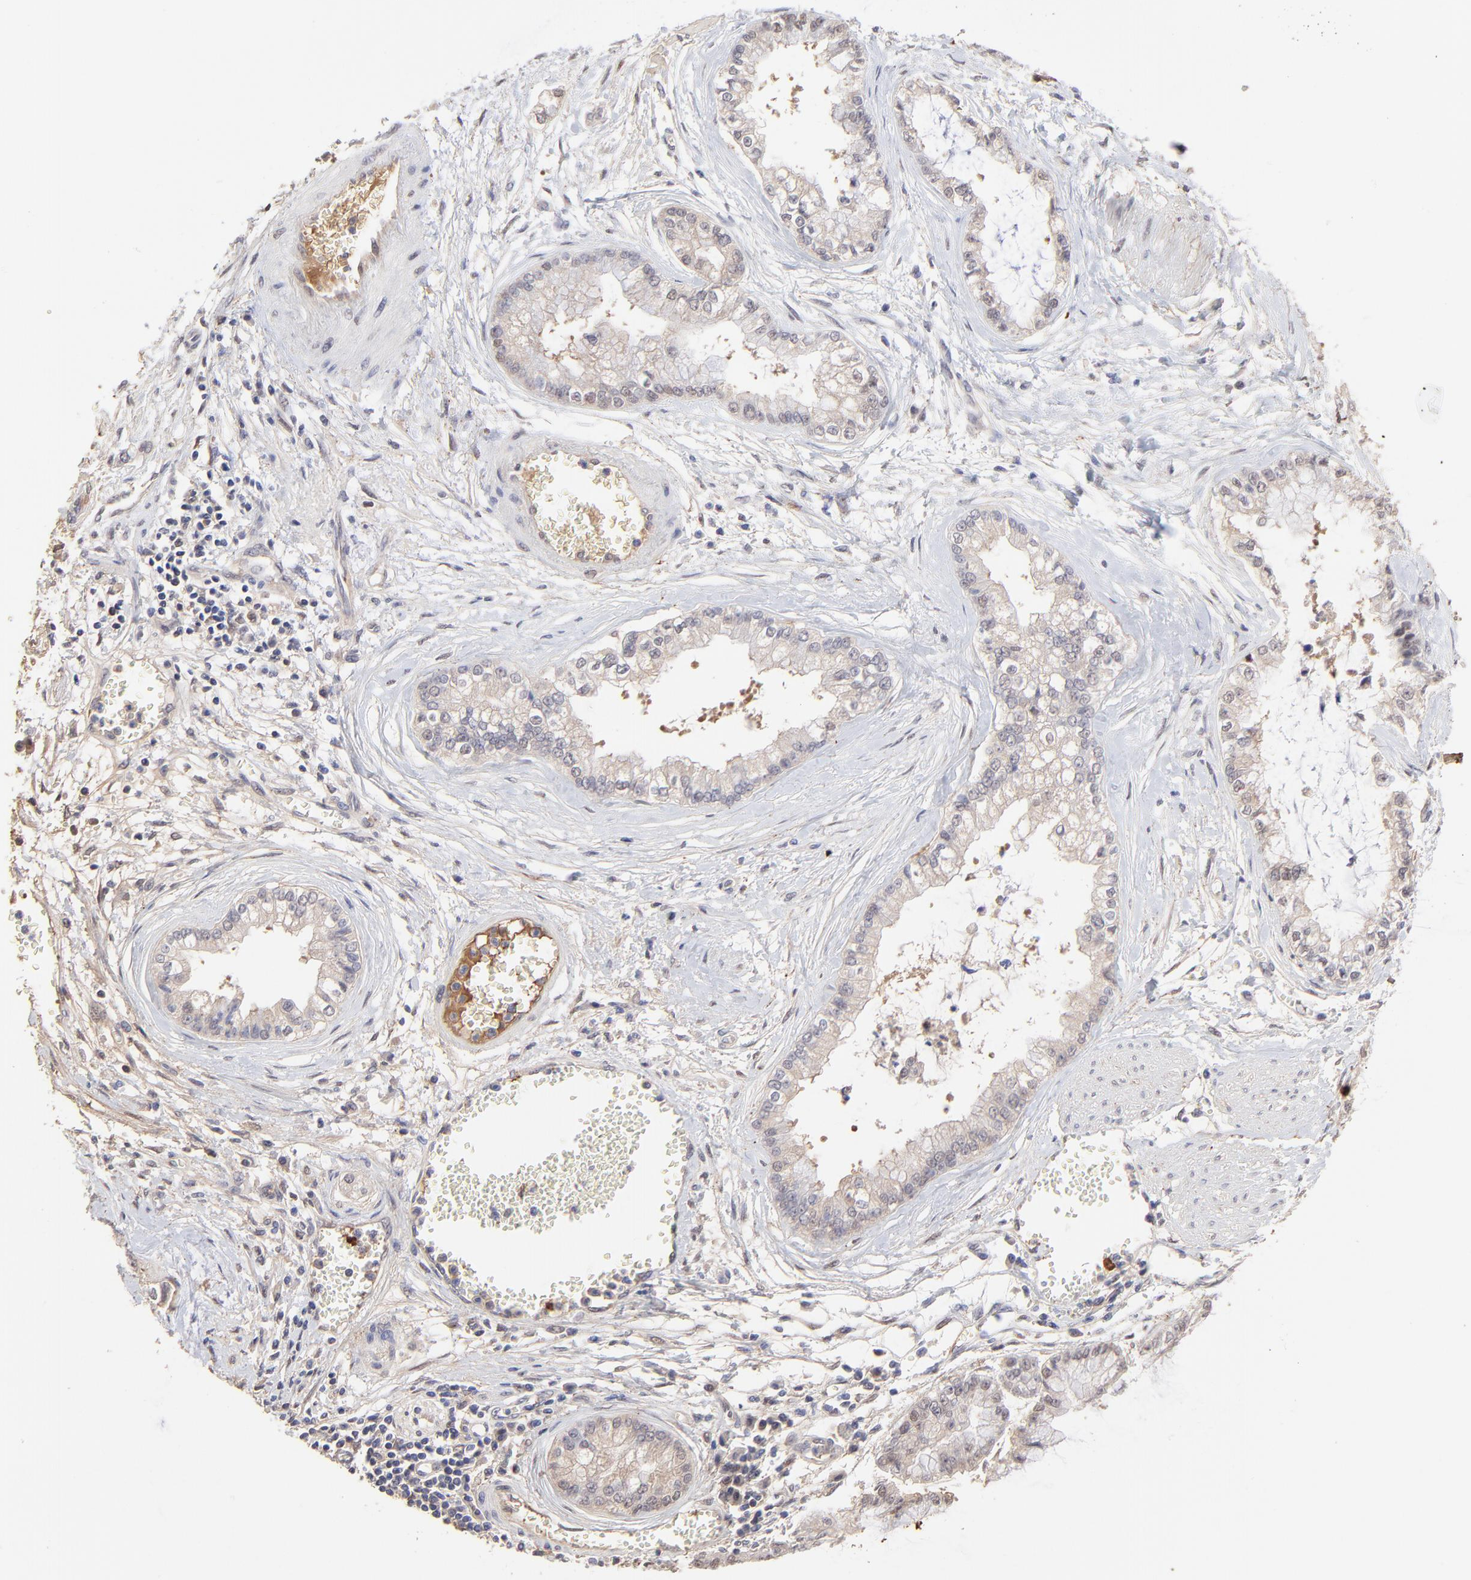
{"staining": {"intensity": "weak", "quantity": "25%-75%", "location": "cytoplasmic/membranous,nuclear"}, "tissue": "liver cancer", "cell_type": "Tumor cells", "image_type": "cancer", "snomed": [{"axis": "morphology", "description": "Cholangiocarcinoma"}, {"axis": "topography", "description": "Liver"}], "caption": "Liver cholangiocarcinoma stained with DAB immunohistochemistry displays low levels of weak cytoplasmic/membranous and nuclear expression in about 25%-75% of tumor cells.", "gene": "PSMD14", "patient": {"sex": "female", "age": 79}}